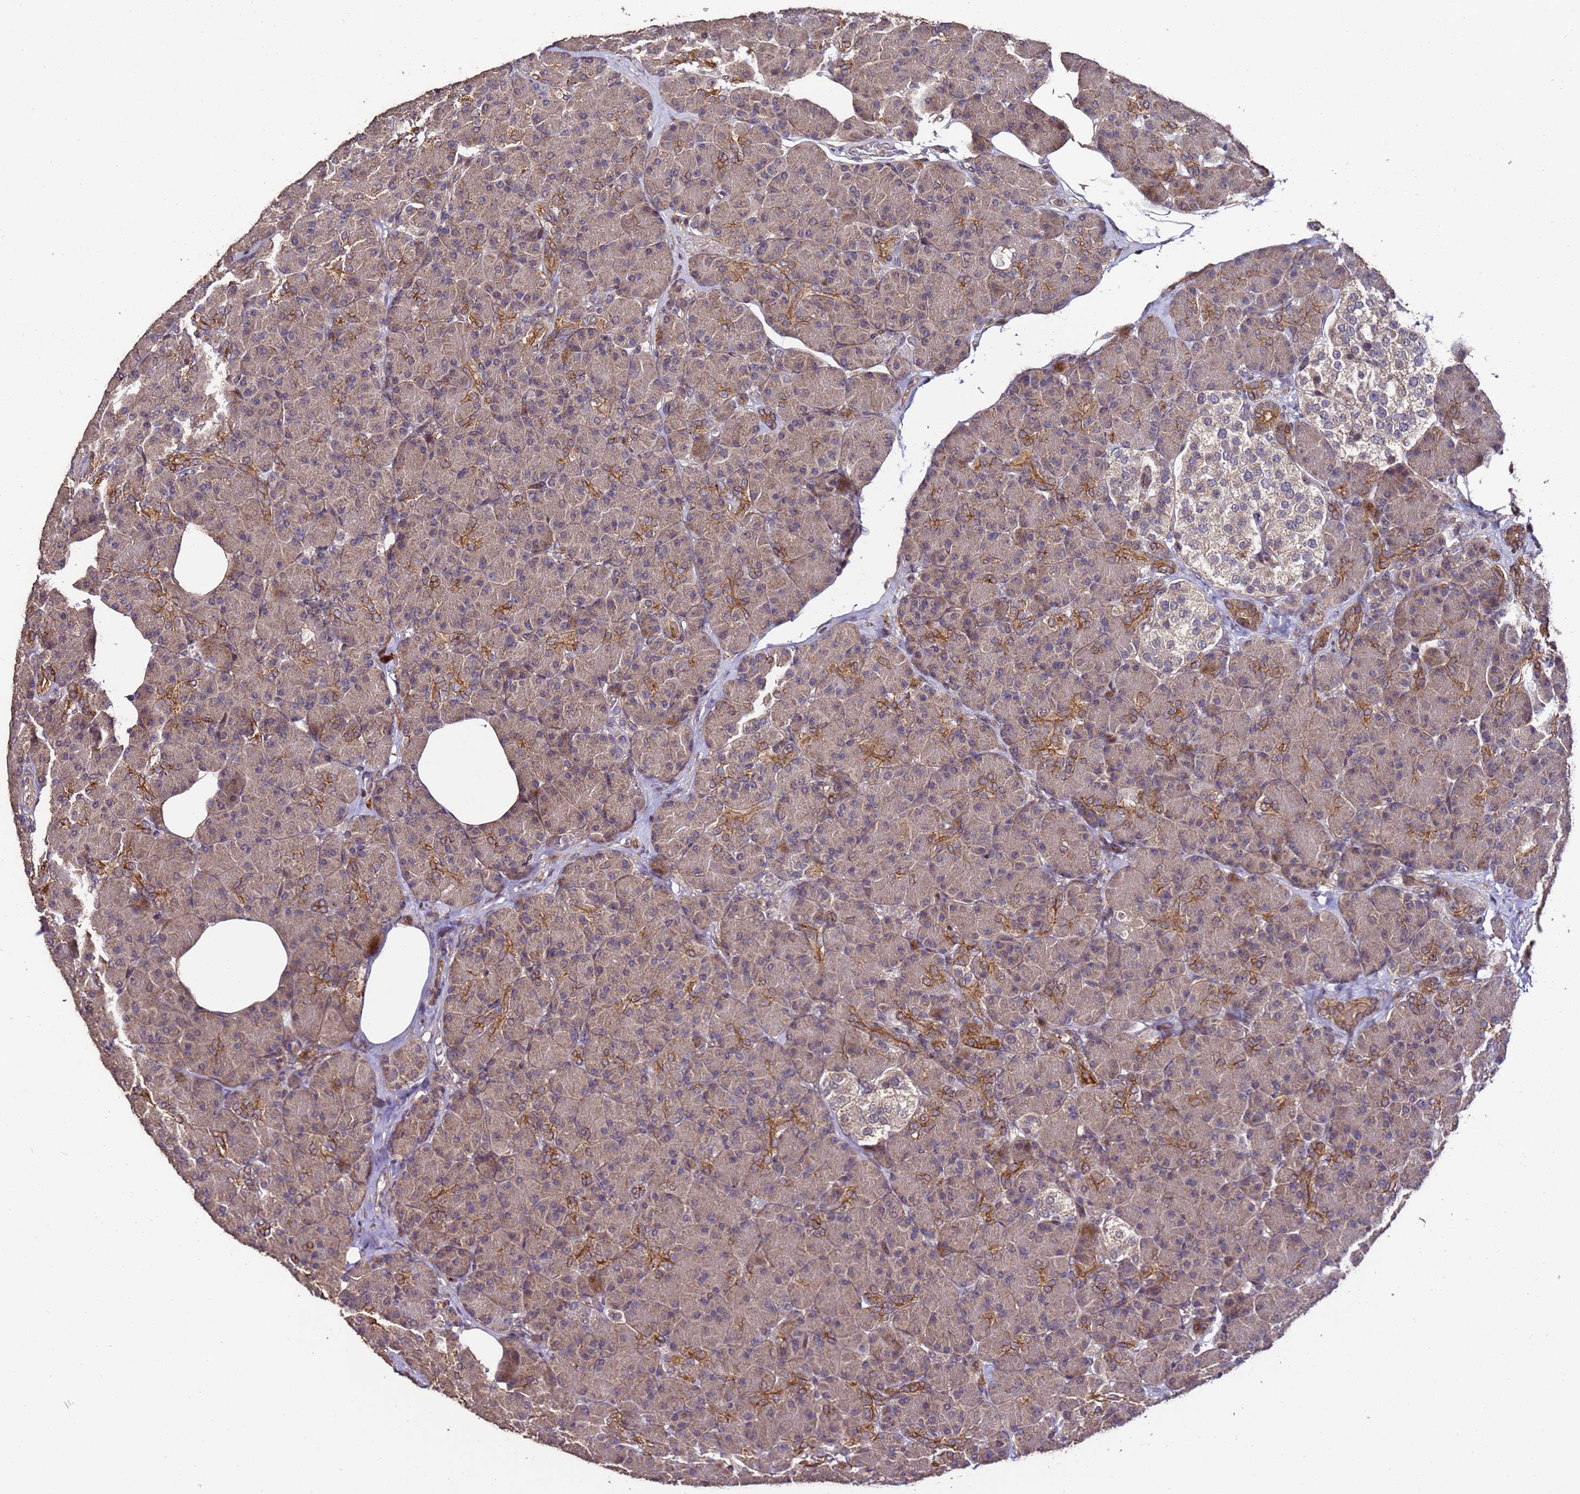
{"staining": {"intensity": "moderate", "quantity": ">75%", "location": "cytoplasmic/membranous"}, "tissue": "pancreas", "cell_type": "Exocrine glandular cells", "image_type": "normal", "snomed": [{"axis": "morphology", "description": "Normal tissue, NOS"}, {"axis": "topography", "description": "Pancreas"}], "caption": "Brown immunohistochemical staining in normal pancreas displays moderate cytoplasmic/membranous positivity in about >75% of exocrine glandular cells.", "gene": "PRODH", "patient": {"sex": "female", "age": 43}}